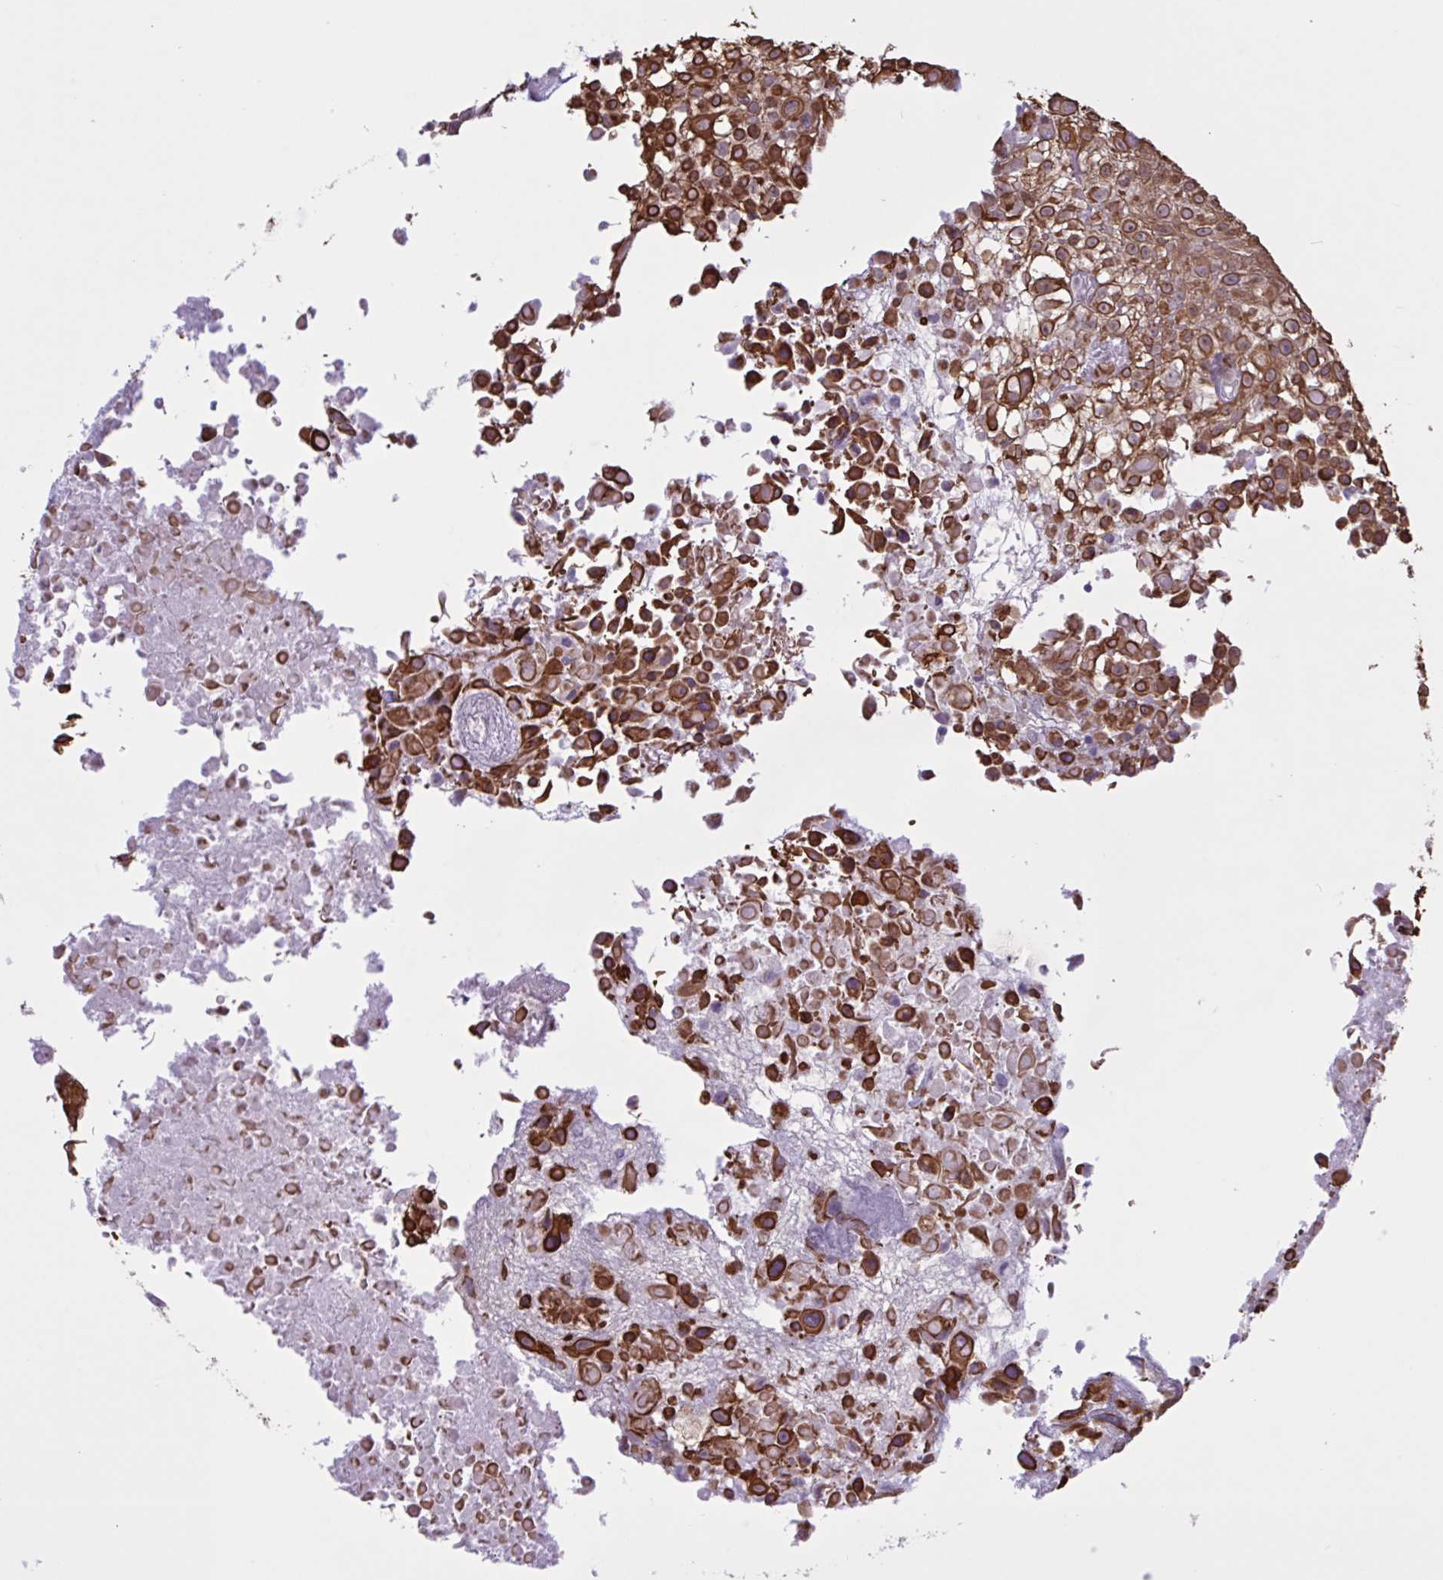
{"staining": {"intensity": "strong", "quantity": ">75%", "location": "cytoplasmic/membranous"}, "tissue": "urothelial cancer", "cell_type": "Tumor cells", "image_type": "cancer", "snomed": [{"axis": "morphology", "description": "Urothelial carcinoma, High grade"}, {"axis": "topography", "description": "Urinary bladder"}], "caption": "Immunohistochemical staining of human high-grade urothelial carcinoma reveals high levels of strong cytoplasmic/membranous positivity in approximately >75% of tumor cells.", "gene": "PRMT6", "patient": {"sex": "male", "age": 56}}